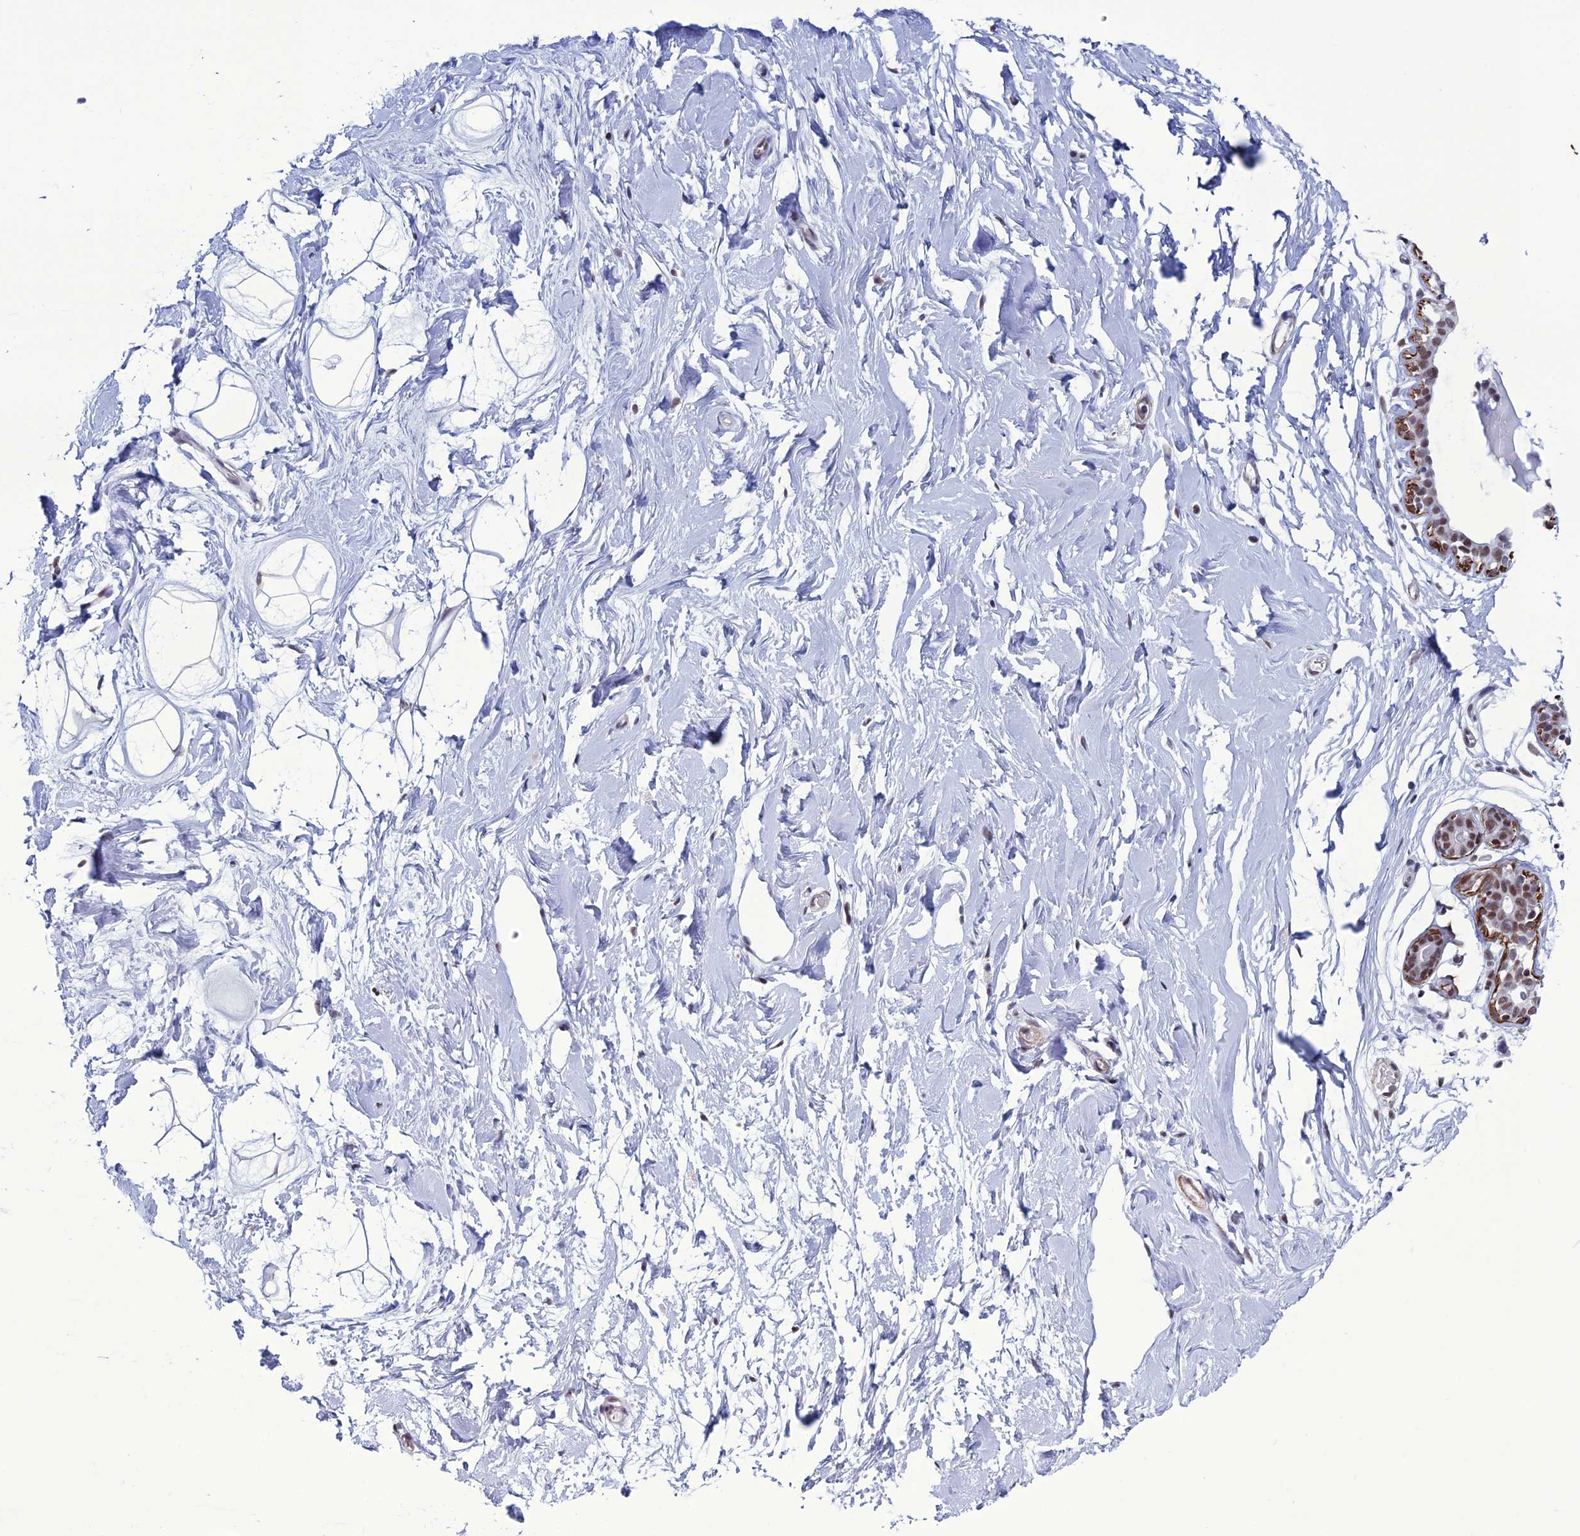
{"staining": {"intensity": "moderate", "quantity": ">75%", "location": "nuclear"}, "tissue": "breast", "cell_type": "Adipocytes", "image_type": "normal", "snomed": [{"axis": "morphology", "description": "Normal tissue, NOS"}, {"axis": "morphology", "description": "Adenoma, NOS"}, {"axis": "topography", "description": "Breast"}], "caption": "A high-resolution image shows immunohistochemistry staining of normal breast, which demonstrates moderate nuclear positivity in about >75% of adipocytes. (brown staining indicates protein expression, while blue staining denotes nuclei).", "gene": "U2AF1", "patient": {"sex": "female", "age": 23}}